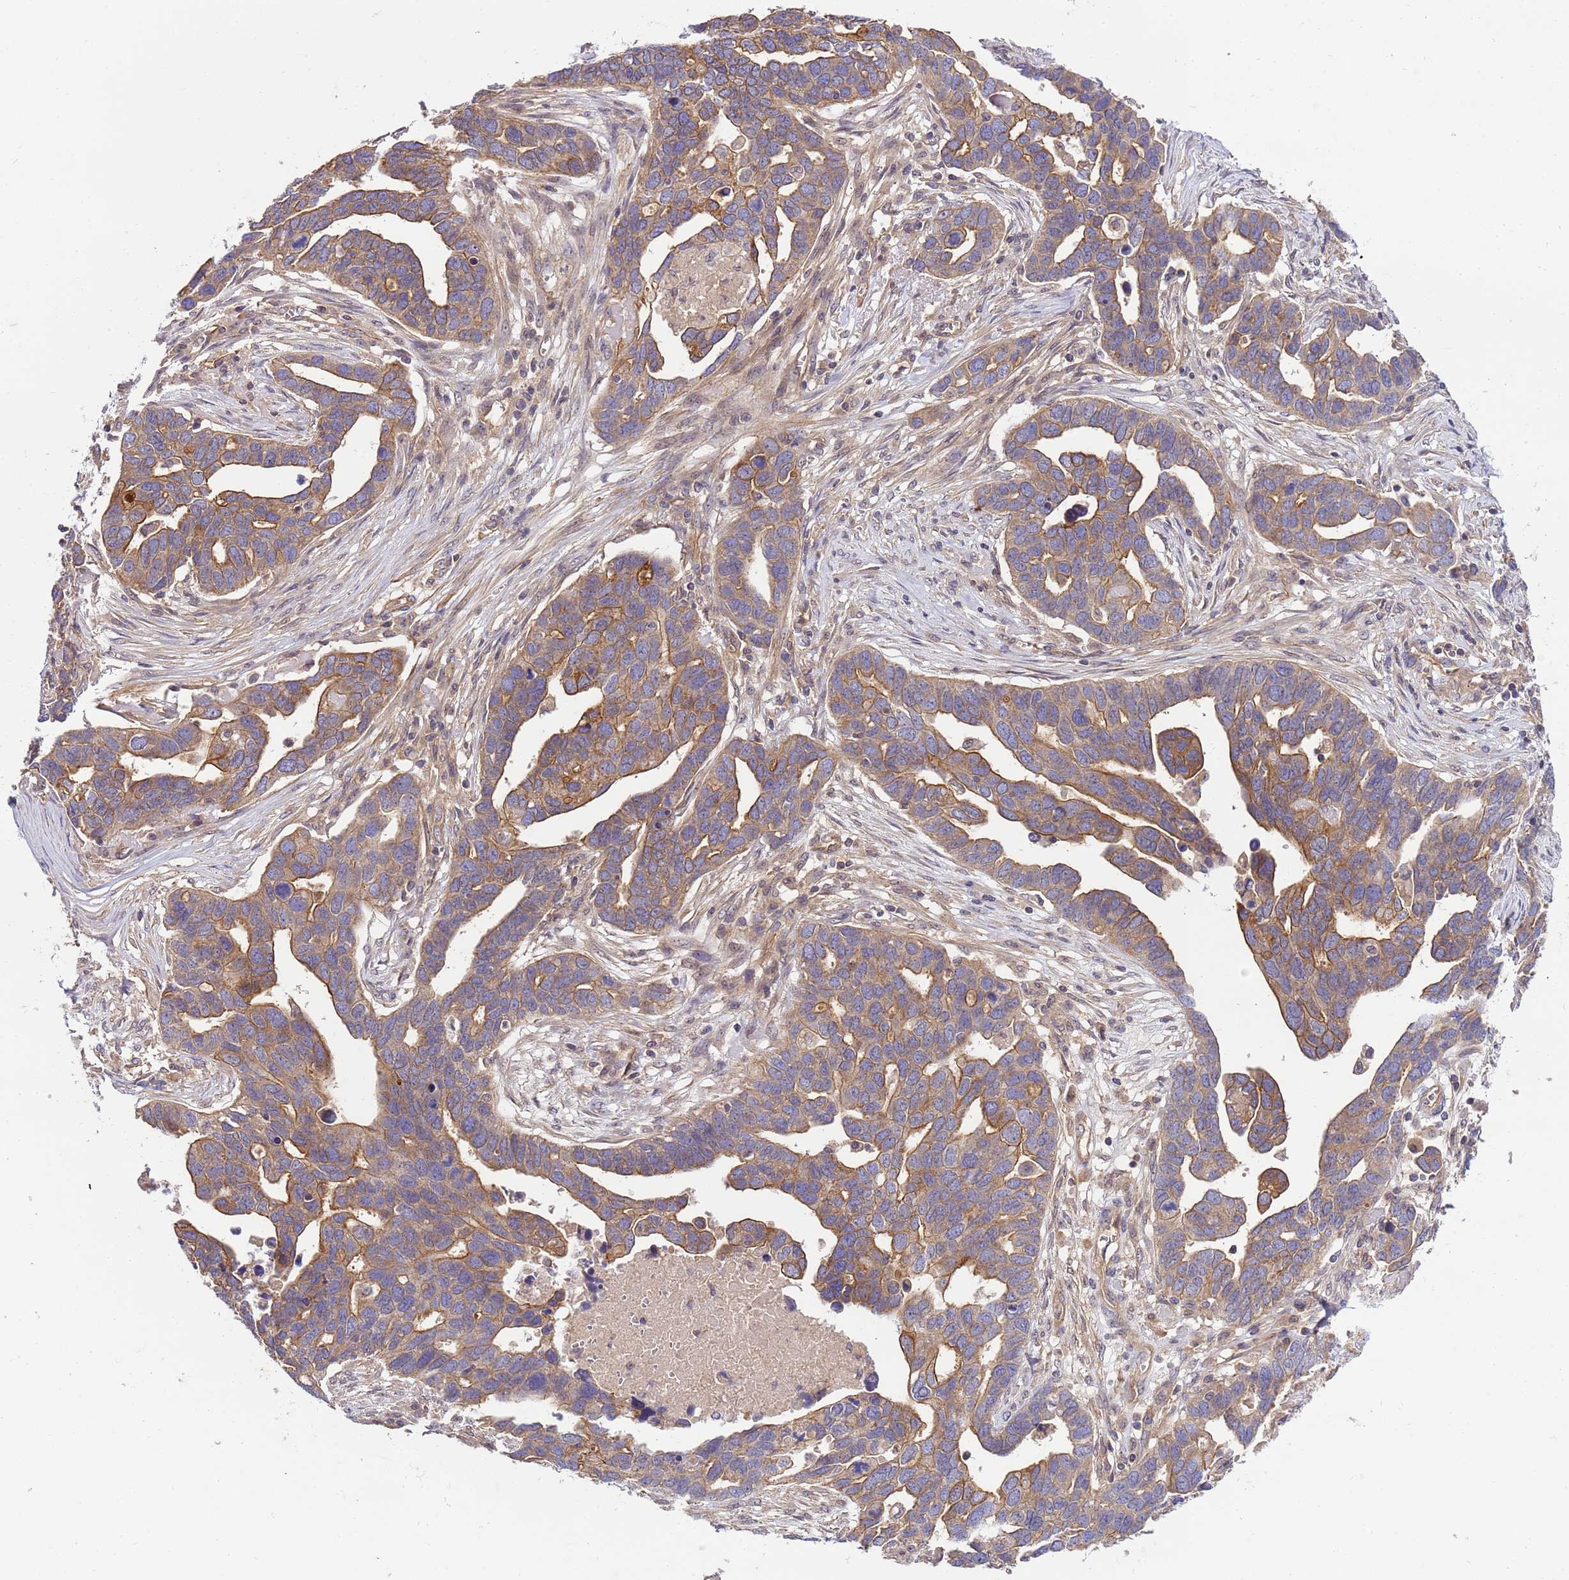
{"staining": {"intensity": "moderate", "quantity": ">75%", "location": "cytoplasmic/membranous"}, "tissue": "ovarian cancer", "cell_type": "Tumor cells", "image_type": "cancer", "snomed": [{"axis": "morphology", "description": "Cystadenocarcinoma, serous, NOS"}, {"axis": "topography", "description": "Ovary"}], "caption": "Serous cystadenocarcinoma (ovarian) stained with a protein marker shows moderate staining in tumor cells.", "gene": "SMCO3", "patient": {"sex": "female", "age": 54}}